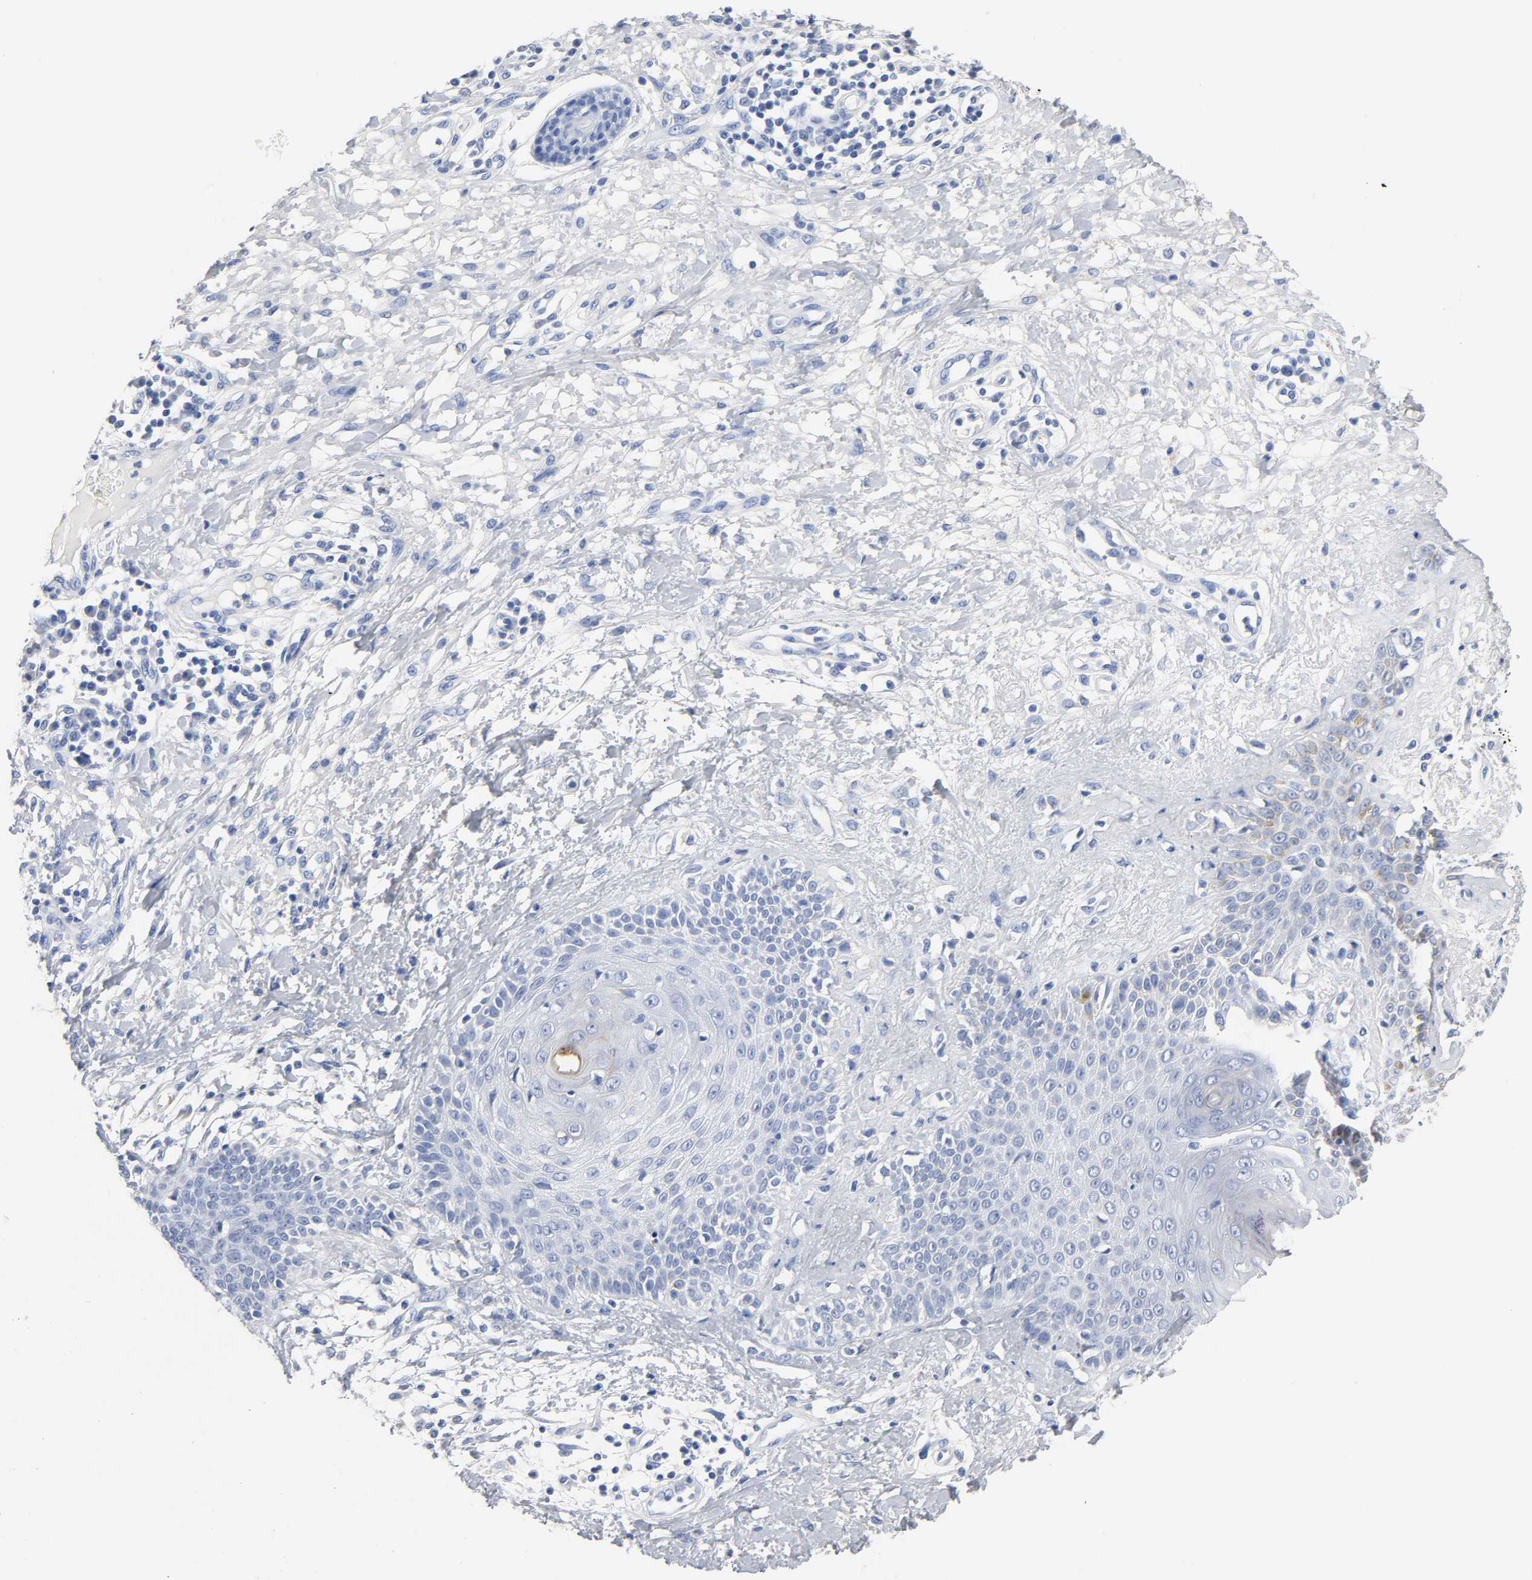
{"staining": {"intensity": "negative", "quantity": "none", "location": "none"}, "tissue": "skin cancer", "cell_type": "Tumor cells", "image_type": "cancer", "snomed": [{"axis": "morphology", "description": "Squamous cell carcinoma, NOS"}, {"axis": "topography", "description": "Skin"}], "caption": "Skin cancer (squamous cell carcinoma) stained for a protein using immunohistochemistry (IHC) displays no positivity tumor cells.", "gene": "ACP3", "patient": {"sex": "female", "age": 78}}